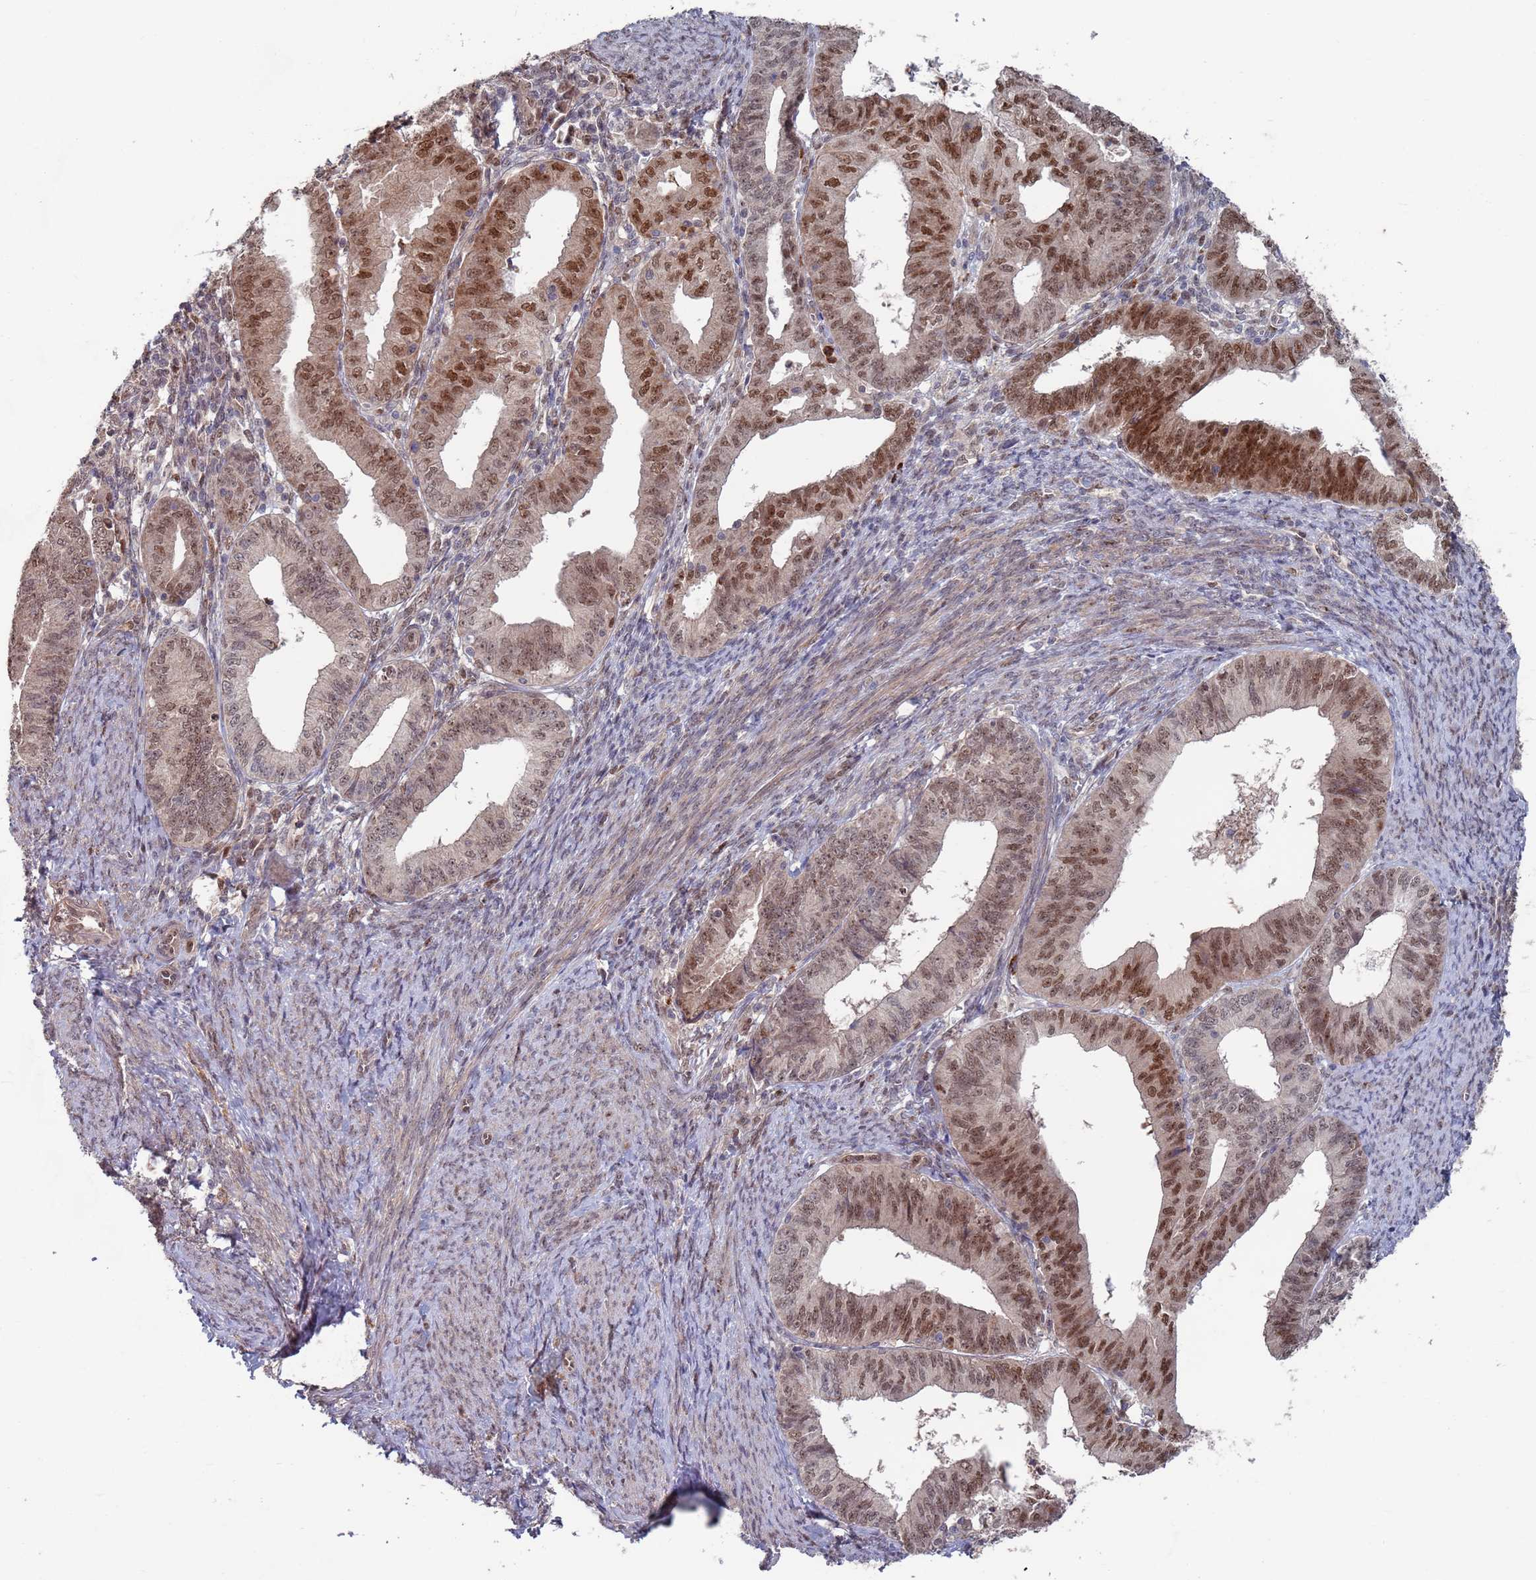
{"staining": {"intensity": "moderate", "quantity": ">75%", "location": "nuclear"}, "tissue": "endometrial cancer", "cell_type": "Tumor cells", "image_type": "cancer", "snomed": [{"axis": "morphology", "description": "Adenocarcinoma, NOS"}, {"axis": "topography", "description": "Endometrium"}], "caption": "Endometrial adenocarcinoma stained with immunohistochemistry displays moderate nuclear positivity in about >75% of tumor cells.", "gene": "RPP25", "patient": {"sex": "female", "age": 56}}